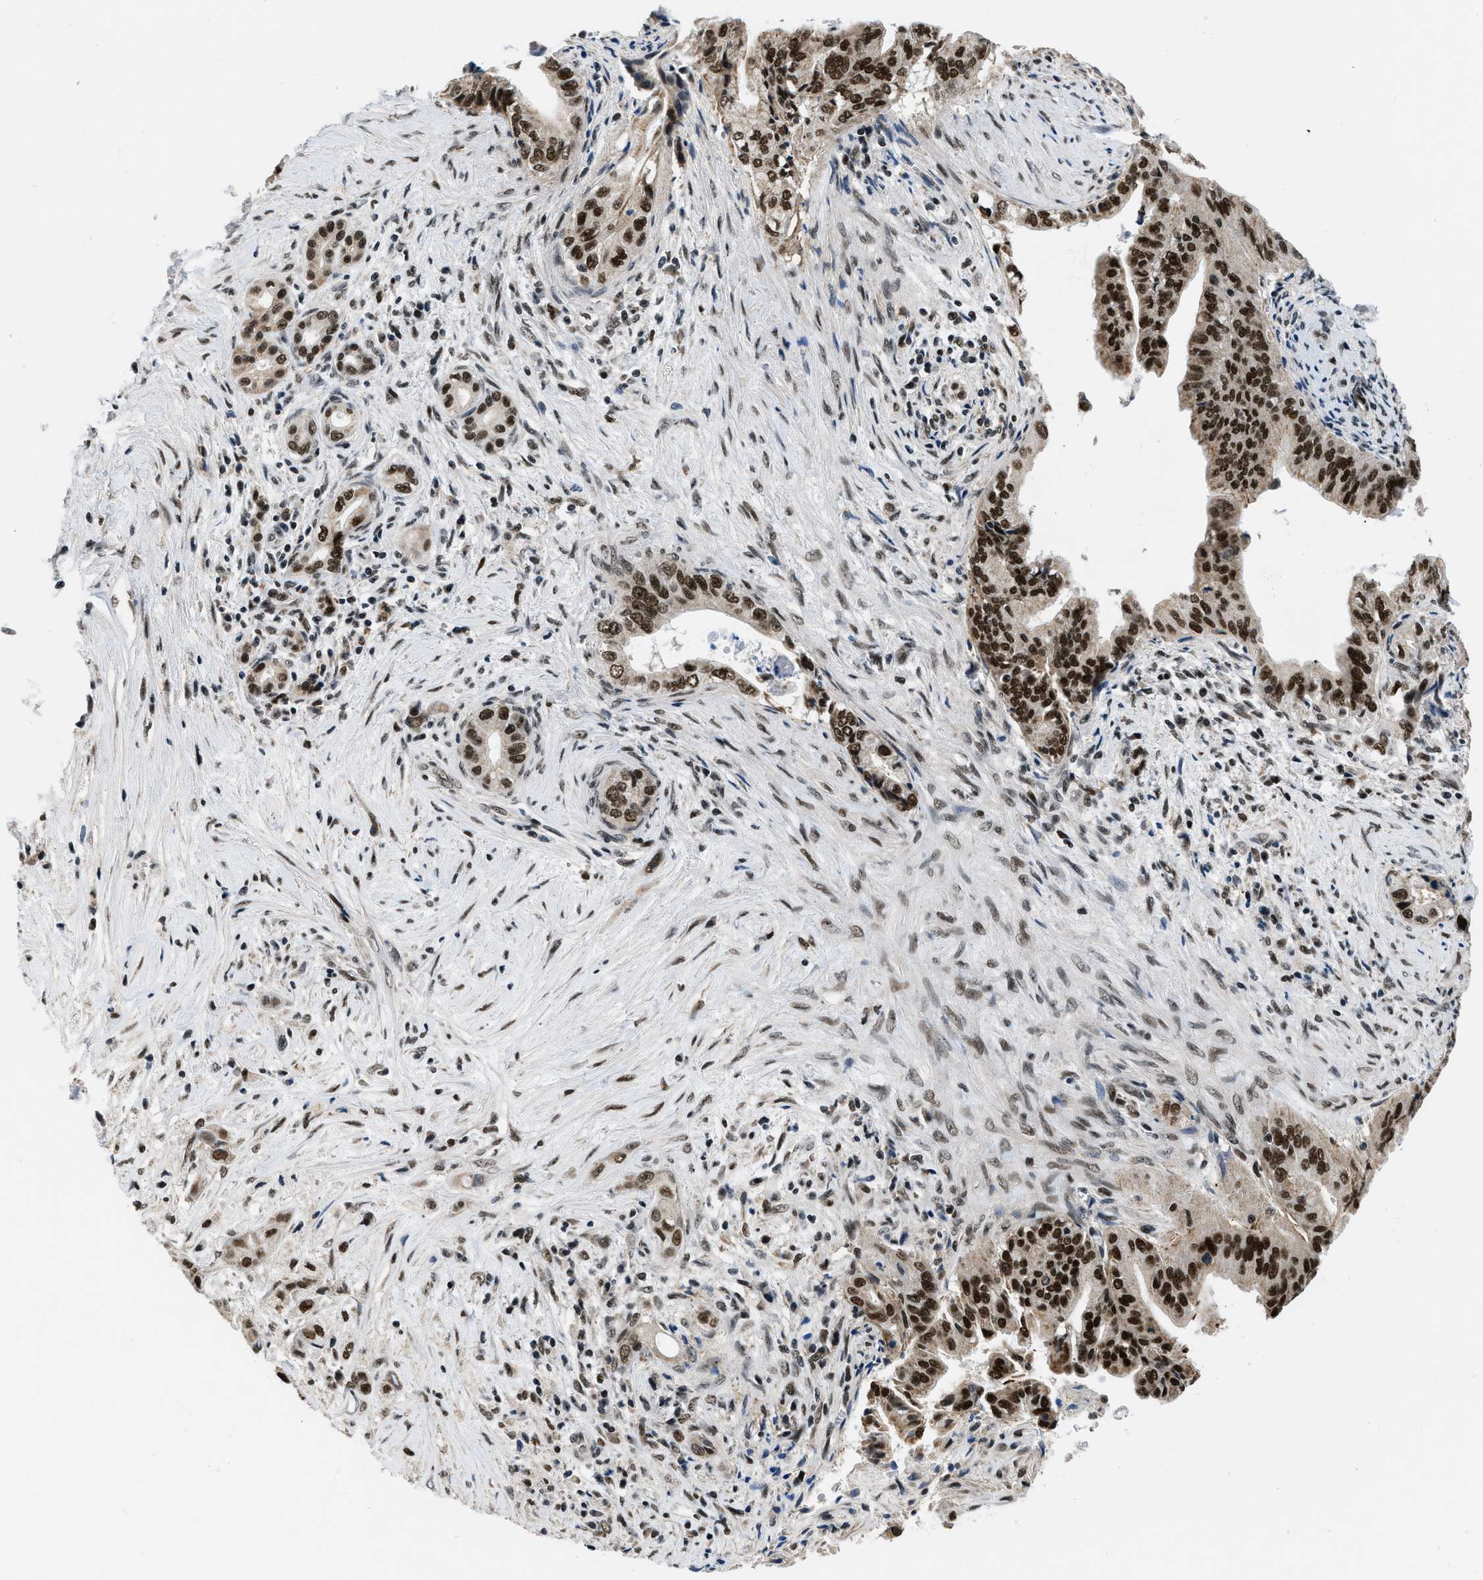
{"staining": {"intensity": "strong", "quantity": ">75%", "location": "nuclear"}, "tissue": "pancreatic cancer", "cell_type": "Tumor cells", "image_type": "cancer", "snomed": [{"axis": "morphology", "description": "Adenocarcinoma, NOS"}, {"axis": "topography", "description": "Pancreas"}], "caption": "Pancreatic cancer stained for a protein displays strong nuclear positivity in tumor cells.", "gene": "KDM3B", "patient": {"sex": "female", "age": 73}}